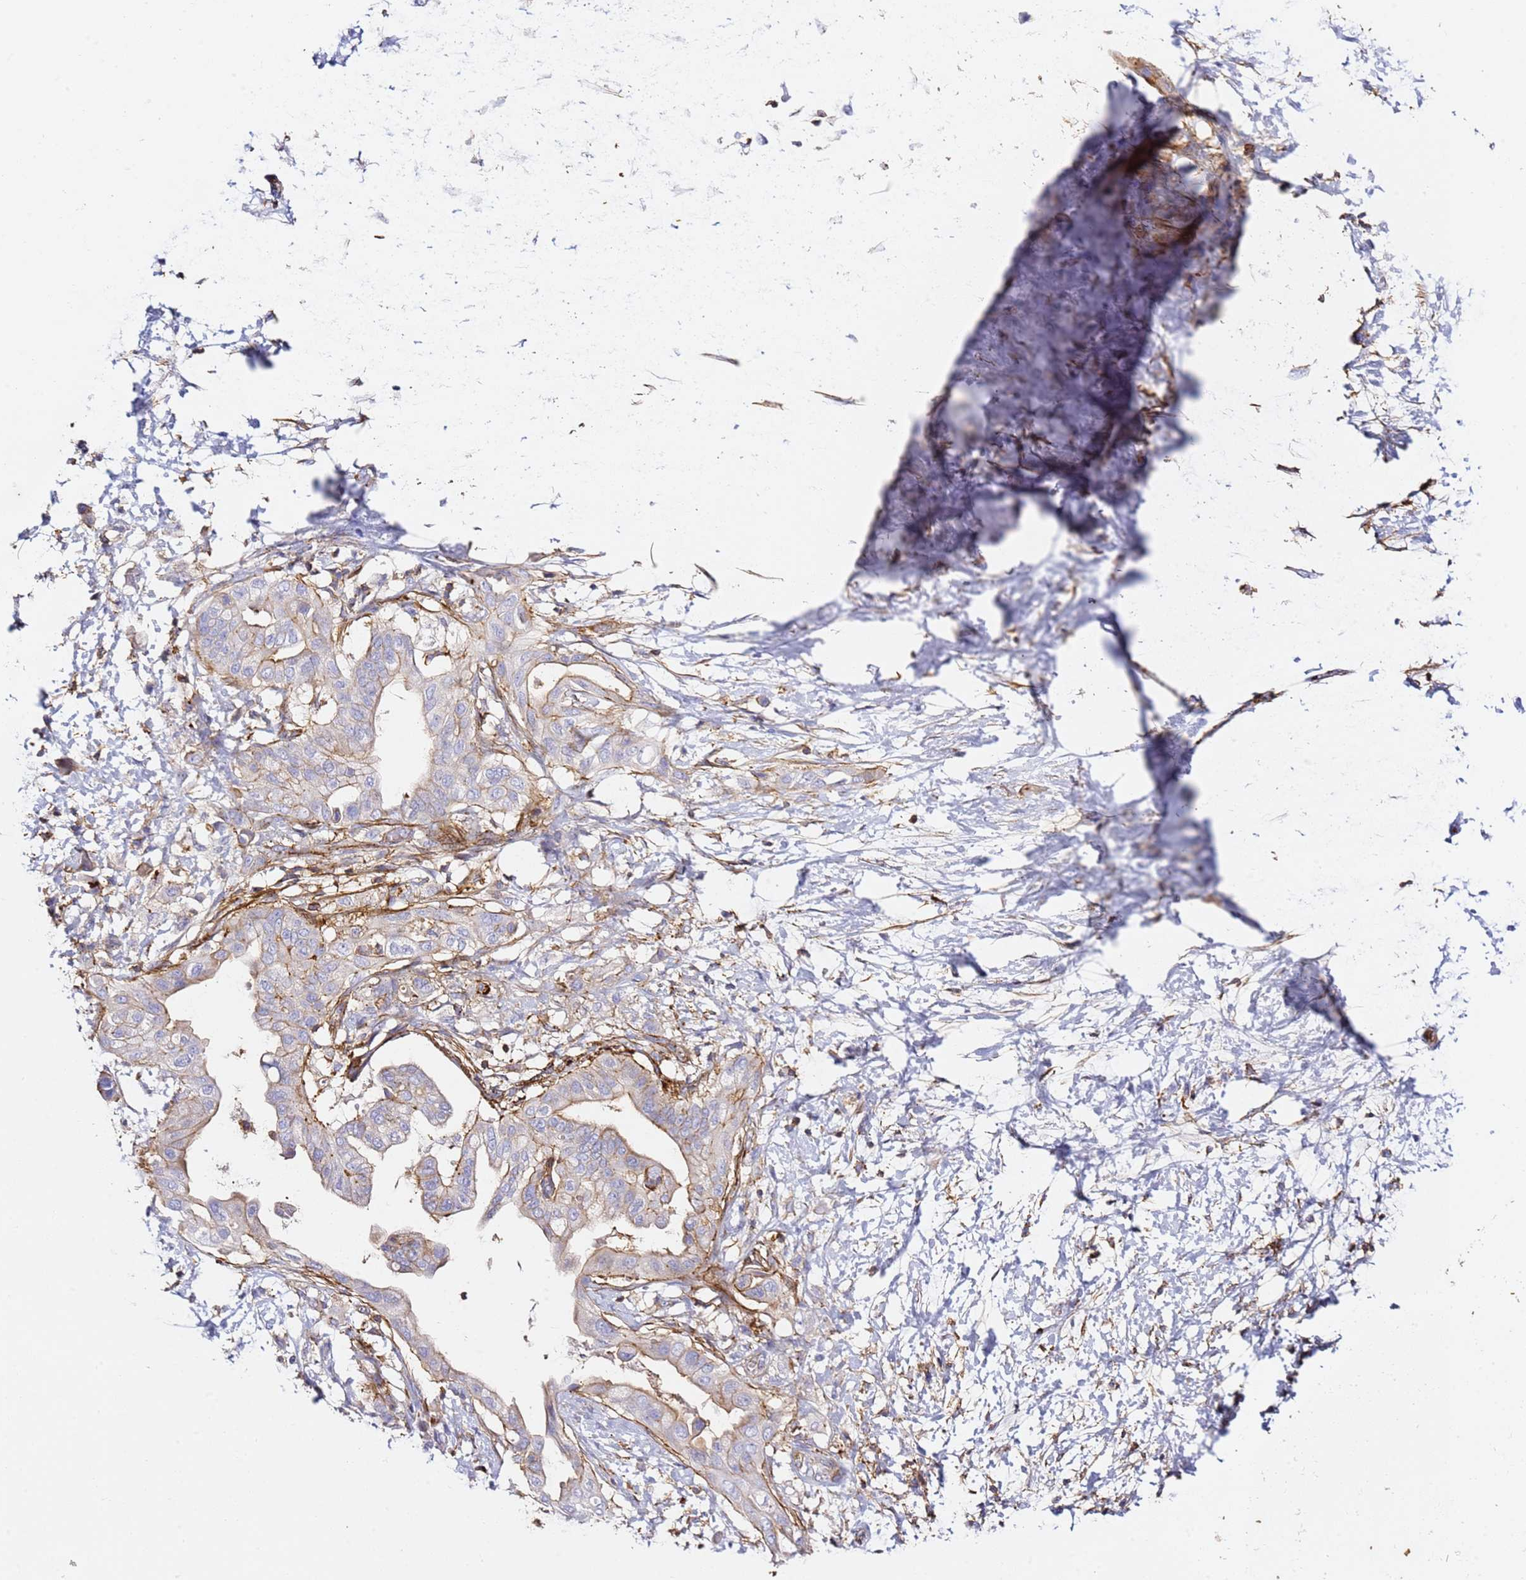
{"staining": {"intensity": "moderate", "quantity": "<25%", "location": "cytoplasmic/membranous"}, "tissue": "pancreatic cancer", "cell_type": "Tumor cells", "image_type": "cancer", "snomed": [{"axis": "morphology", "description": "Adenocarcinoma, NOS"}, {"axis": "topography", "description": "Pancreas"}], "caption": "Immunohistochemistry (IHC) photomicrograph of neoplastic tissue: human pancreatic cancer stained using IHC demonstrates low levels of moderate protein expression localized specifically in the cytoplasmic/membranous of tumor cells, appearing as a cytoplasmic/membranous brown color.", "gene": "ZNF671", "patient": {"sex": "male", "age": 68}}